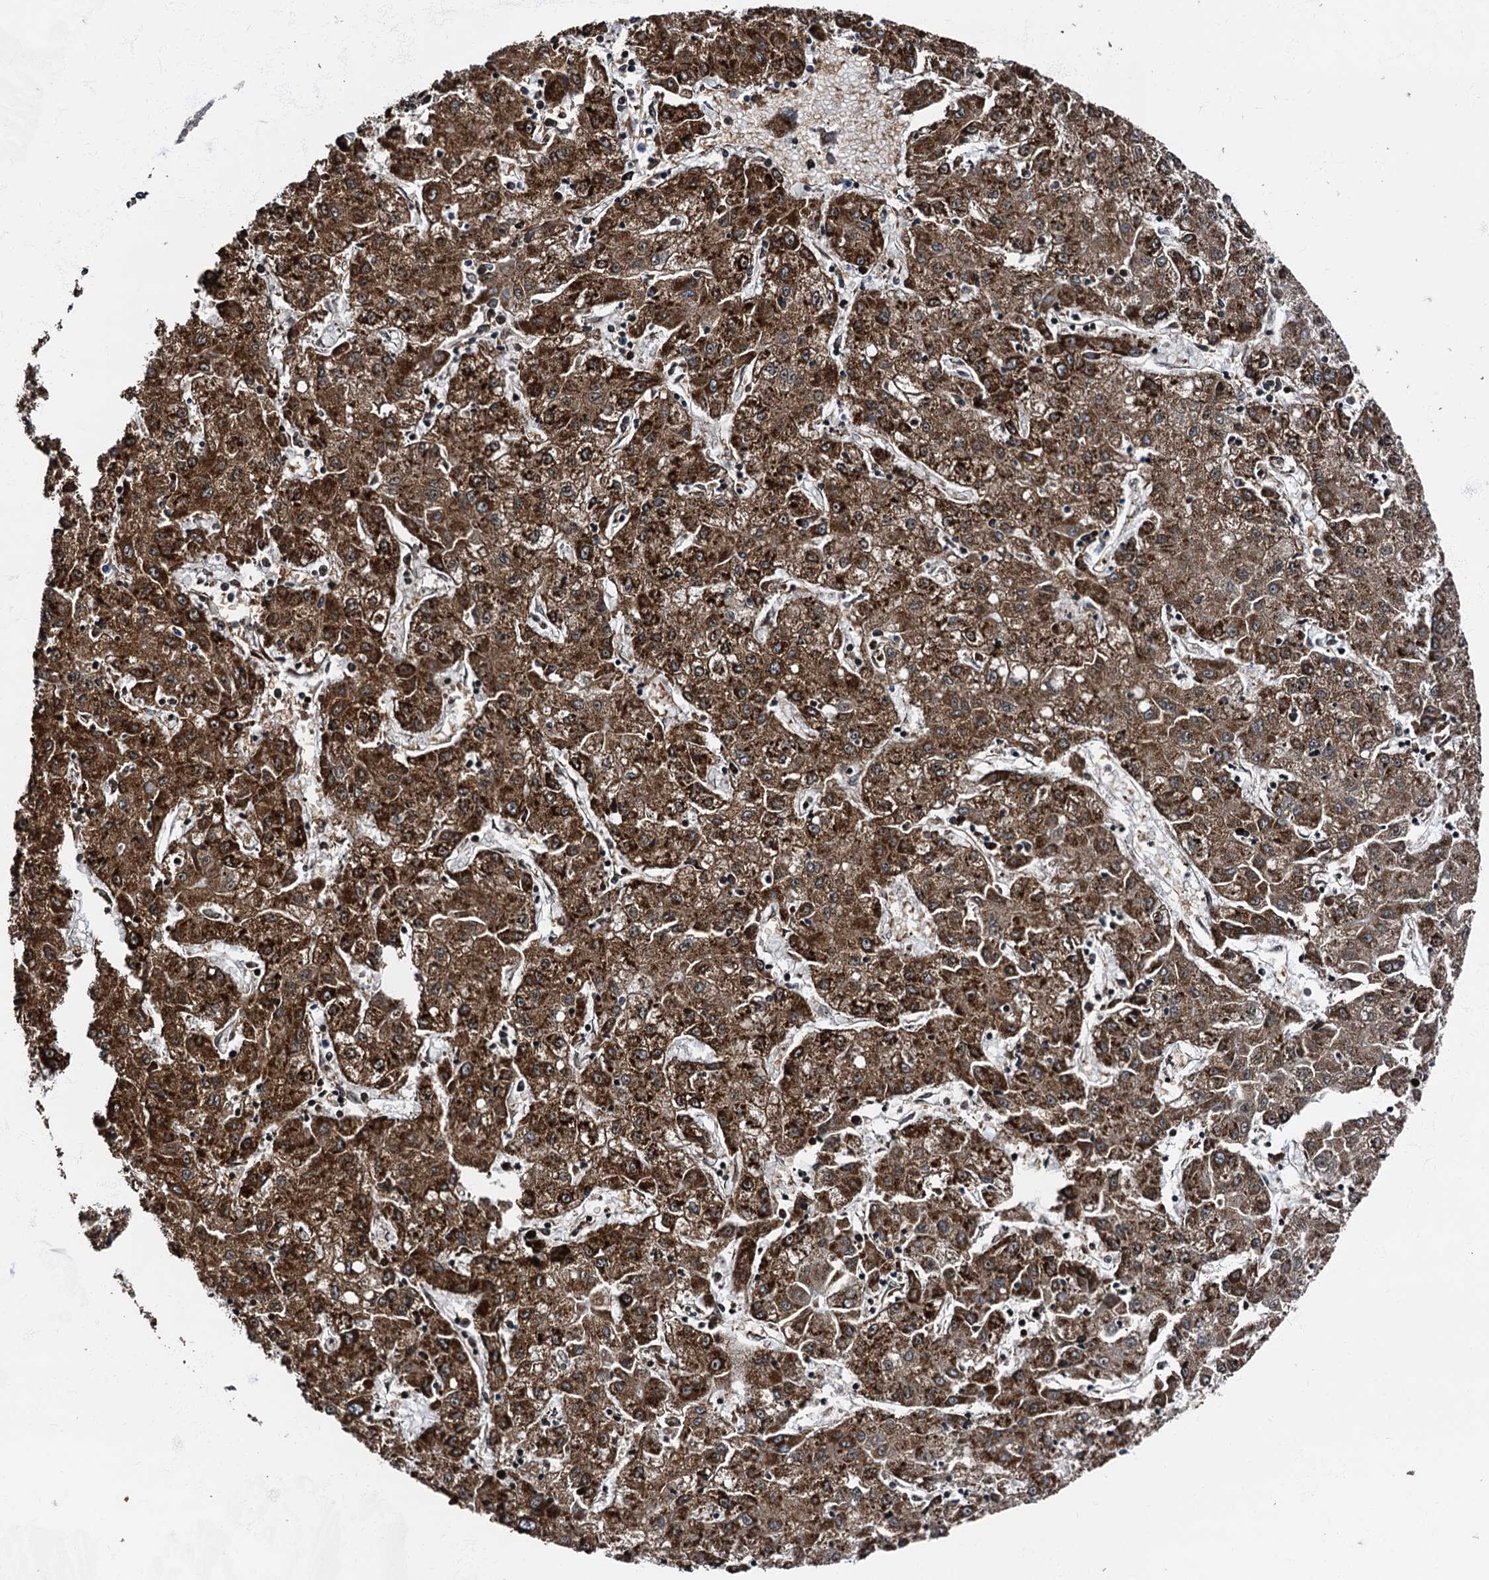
{"staining": {"intensity": "strong", "quantity": ">75%", "location": "cytoplasmic/membranous"}, "tissue": "liver cancer", "cell_type": "Tumor cells", "image_type": "cancer", "snomed": [{"axis": "morphology", "description": "Carcinoma, Hepatocellular, NOS"}, {"axis": "topography", "description": "Liver"}], "caption": "Hepatocellular carcinoma (liver) tissue shows strong cytoplasmic/membranous staining in approximately >75% of tumor cells Nuclei are stained in blue.", "gene": "ATP2C1", "patient": {"sex": "male", "age": 72}}